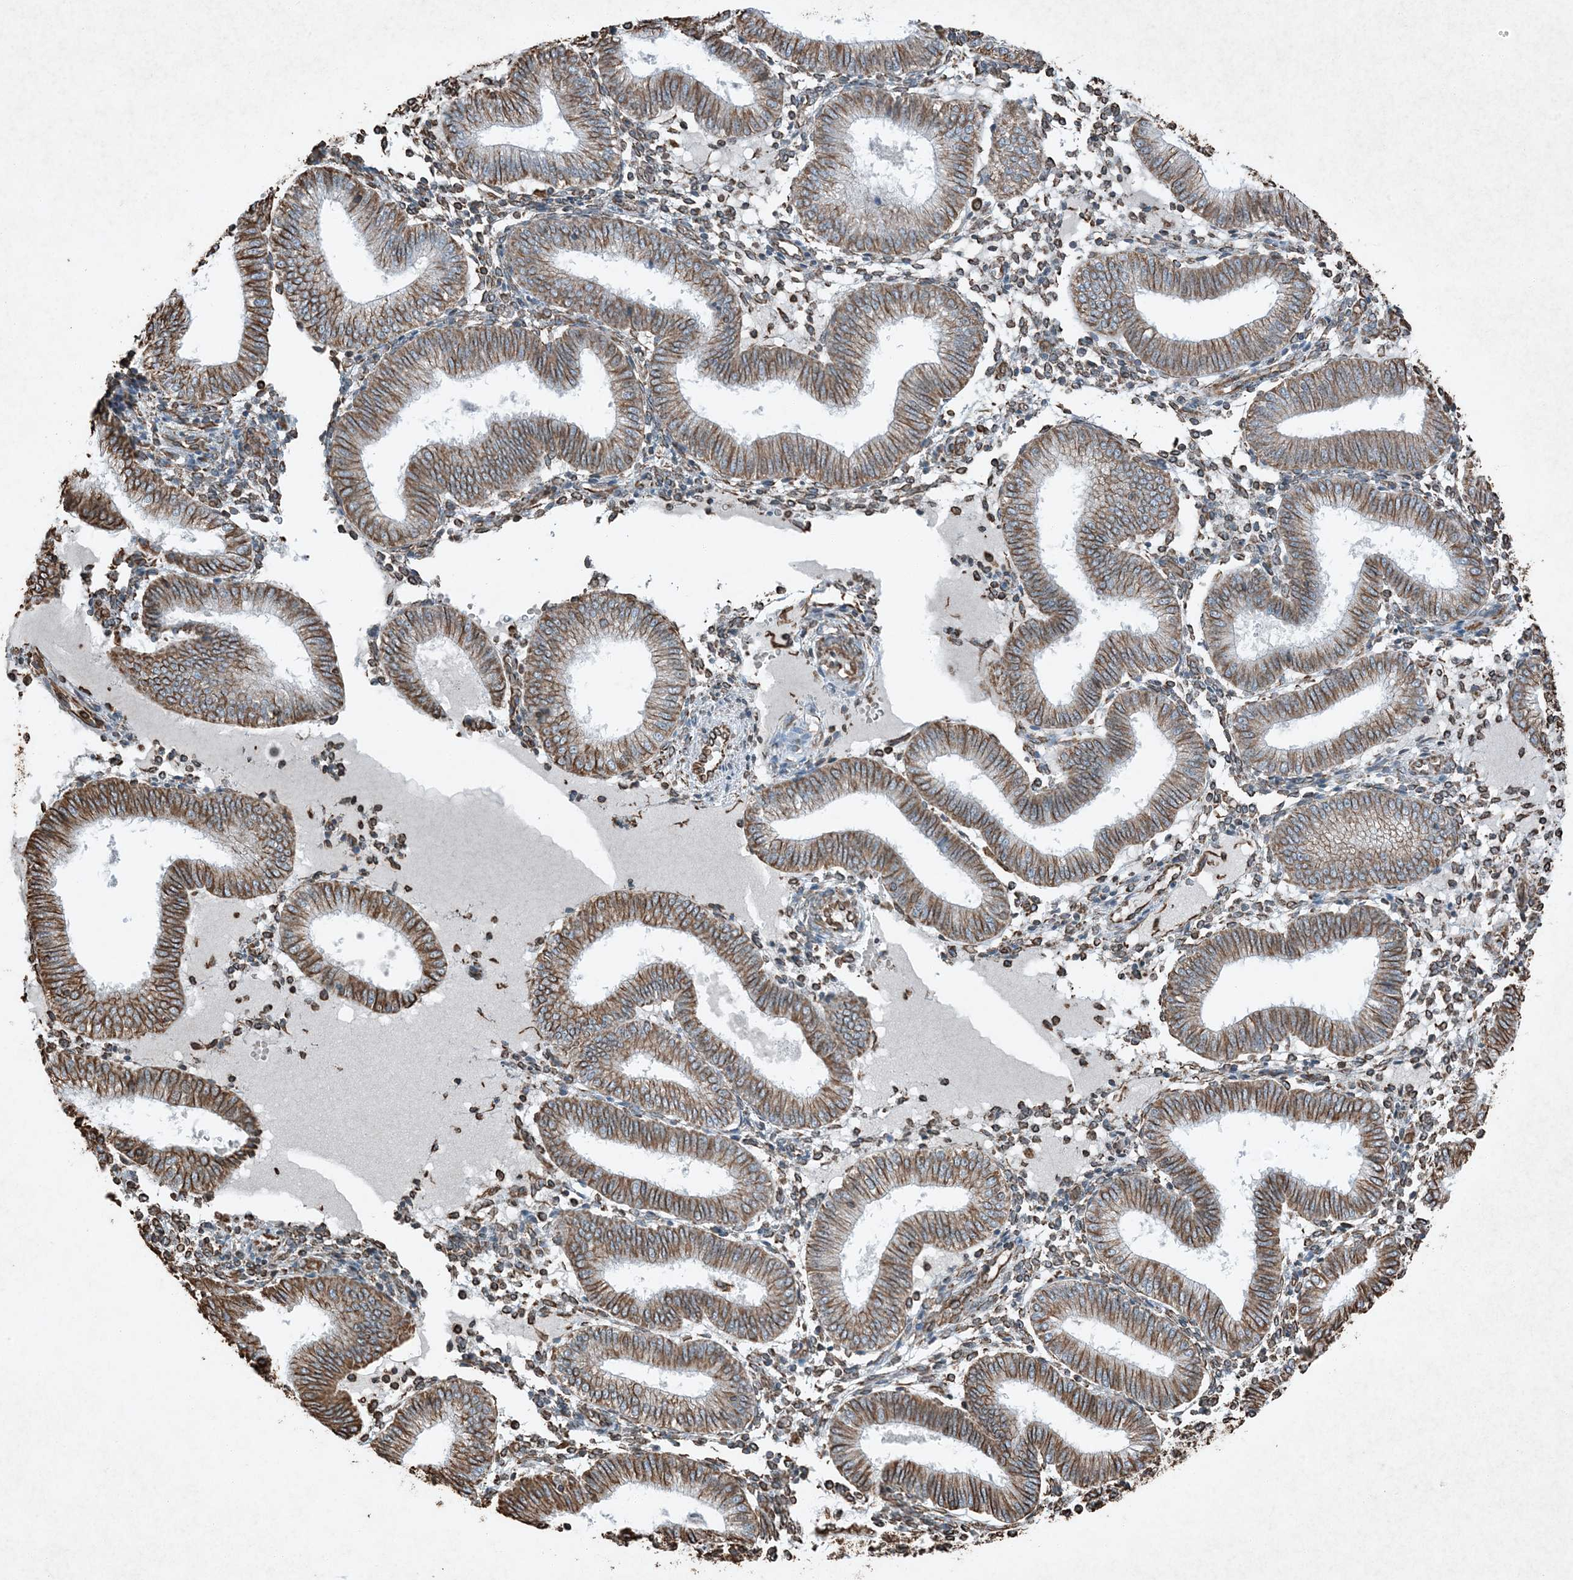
{"staining": {"intensity": "strong", "quantity": "25%-75%", "location": "cytoplasmic/membranous"}, "tissue": "endometrium", "cell_type": "Cells in endometrial stroma", "image_type": "normal", "snomed": [{"axis": "morphology", "description": "Normal tissue, NOS"}, {"axis": "topography", "description": "Endometrium"}], "caption": "Normal endometrium shows strong cytoplasmic/membranous staining in about 25%-75% of cells in endometrial stroma.", "gene": "RYK", "patient": {"sex": "female", "age": 39}}